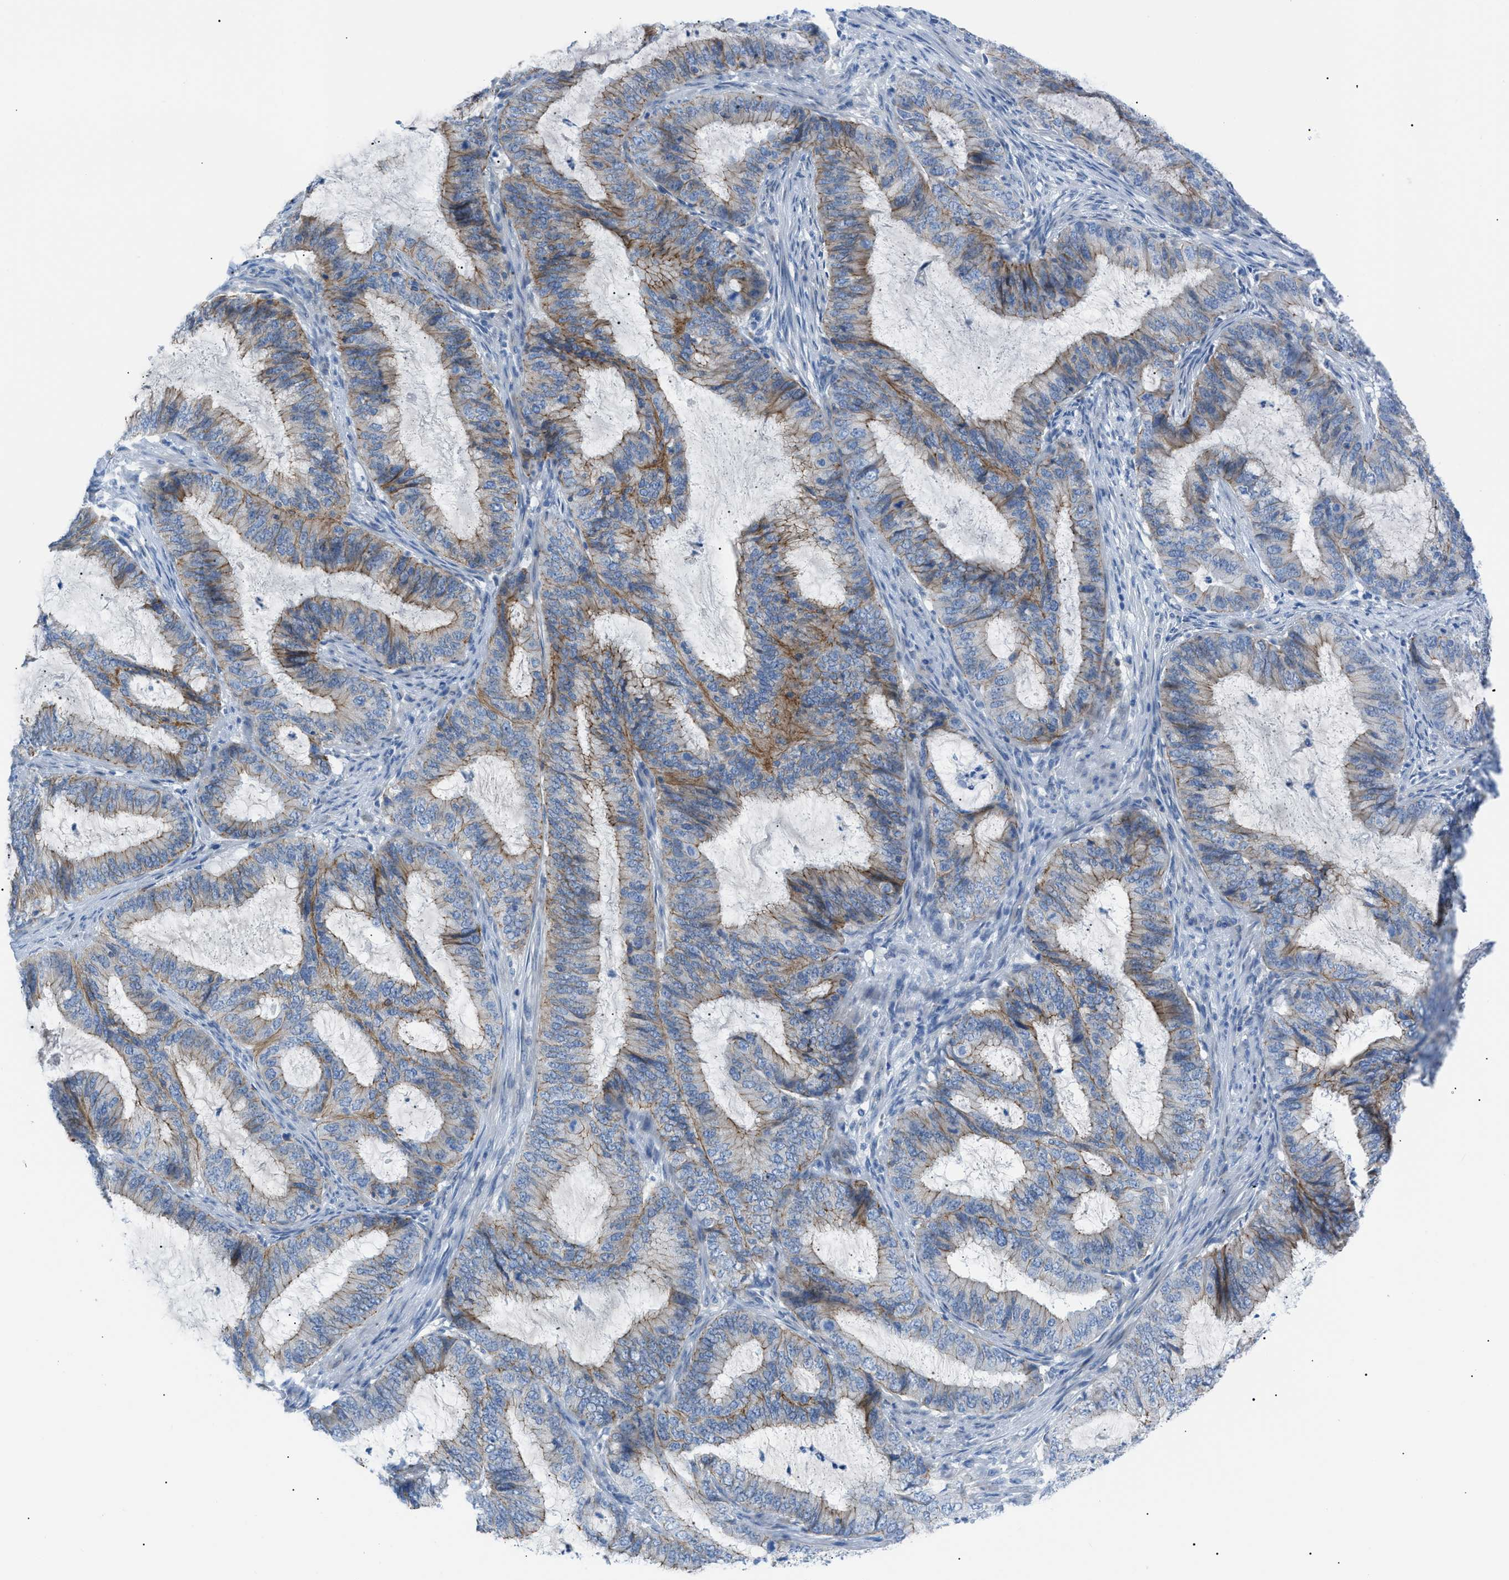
{"staining": {"intensity": "weak", "quantity": "25%-75%", "location": "cytoplasmic/membranous"}, "tissue": "endometrial cancer", "cell_type": "Tumor cells", "image_type": "cancer", "snomed": [{"axis": "morphology", "description": "Adenocarcinoma, NOS"}, {"axis": "topography", "description": "Endometrium"}], "caption": "Endometrial cancer (adenocarcinoma) tissue reveals weak cytoplasmic/membranous expression in approximately 25%-75% of tumor cells, visualized by immunohistochemistry. (Stains: DAB (3,3'-diaminobenzidine) in brown, nuclei in blue, Microscopy: brightfield microscopy at high magnification).", "gene": "ZDHHC24", "patient": {"sex": "female", "age": 70}}